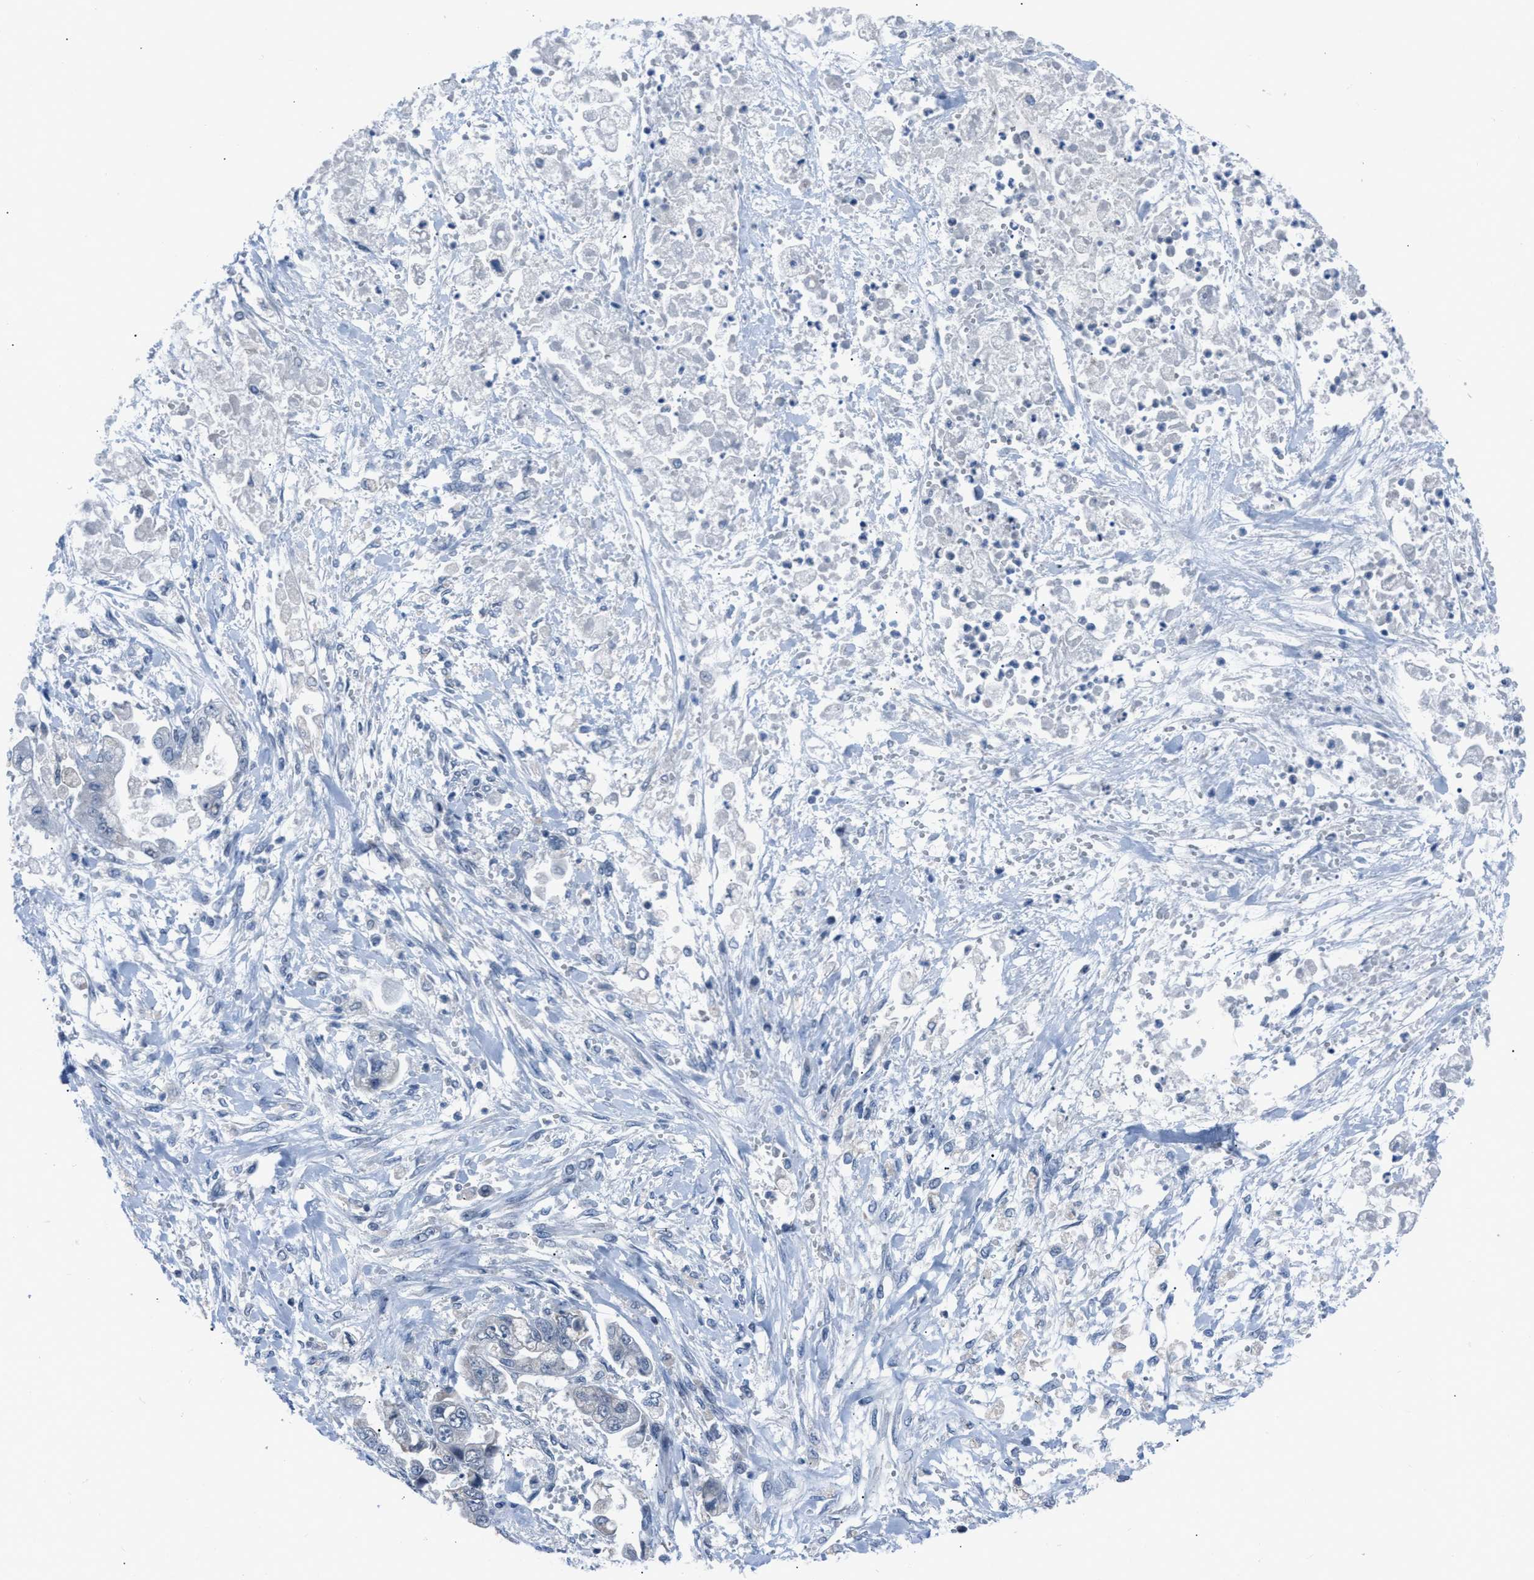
{"staining": {"intensity": "negative", "quantity": "none", "location": "none"}, "tissue": "stomach cancer", "cell_type": "Tumor cells", "image_type": "cancer", "snomed": [{"axis": "morphology", "description": "Normal tissue, NOS"}, {"axis": "morphology", "description": "Adenocarcinoma, NOS"}, {"axis": "topography", "description": "Stomach"}], "caption": "IHC of human stomach cancer reveals no staining in tumor cells.", "gene": "ANAPC11", "patient": {"sex": "male", "age": 62}}